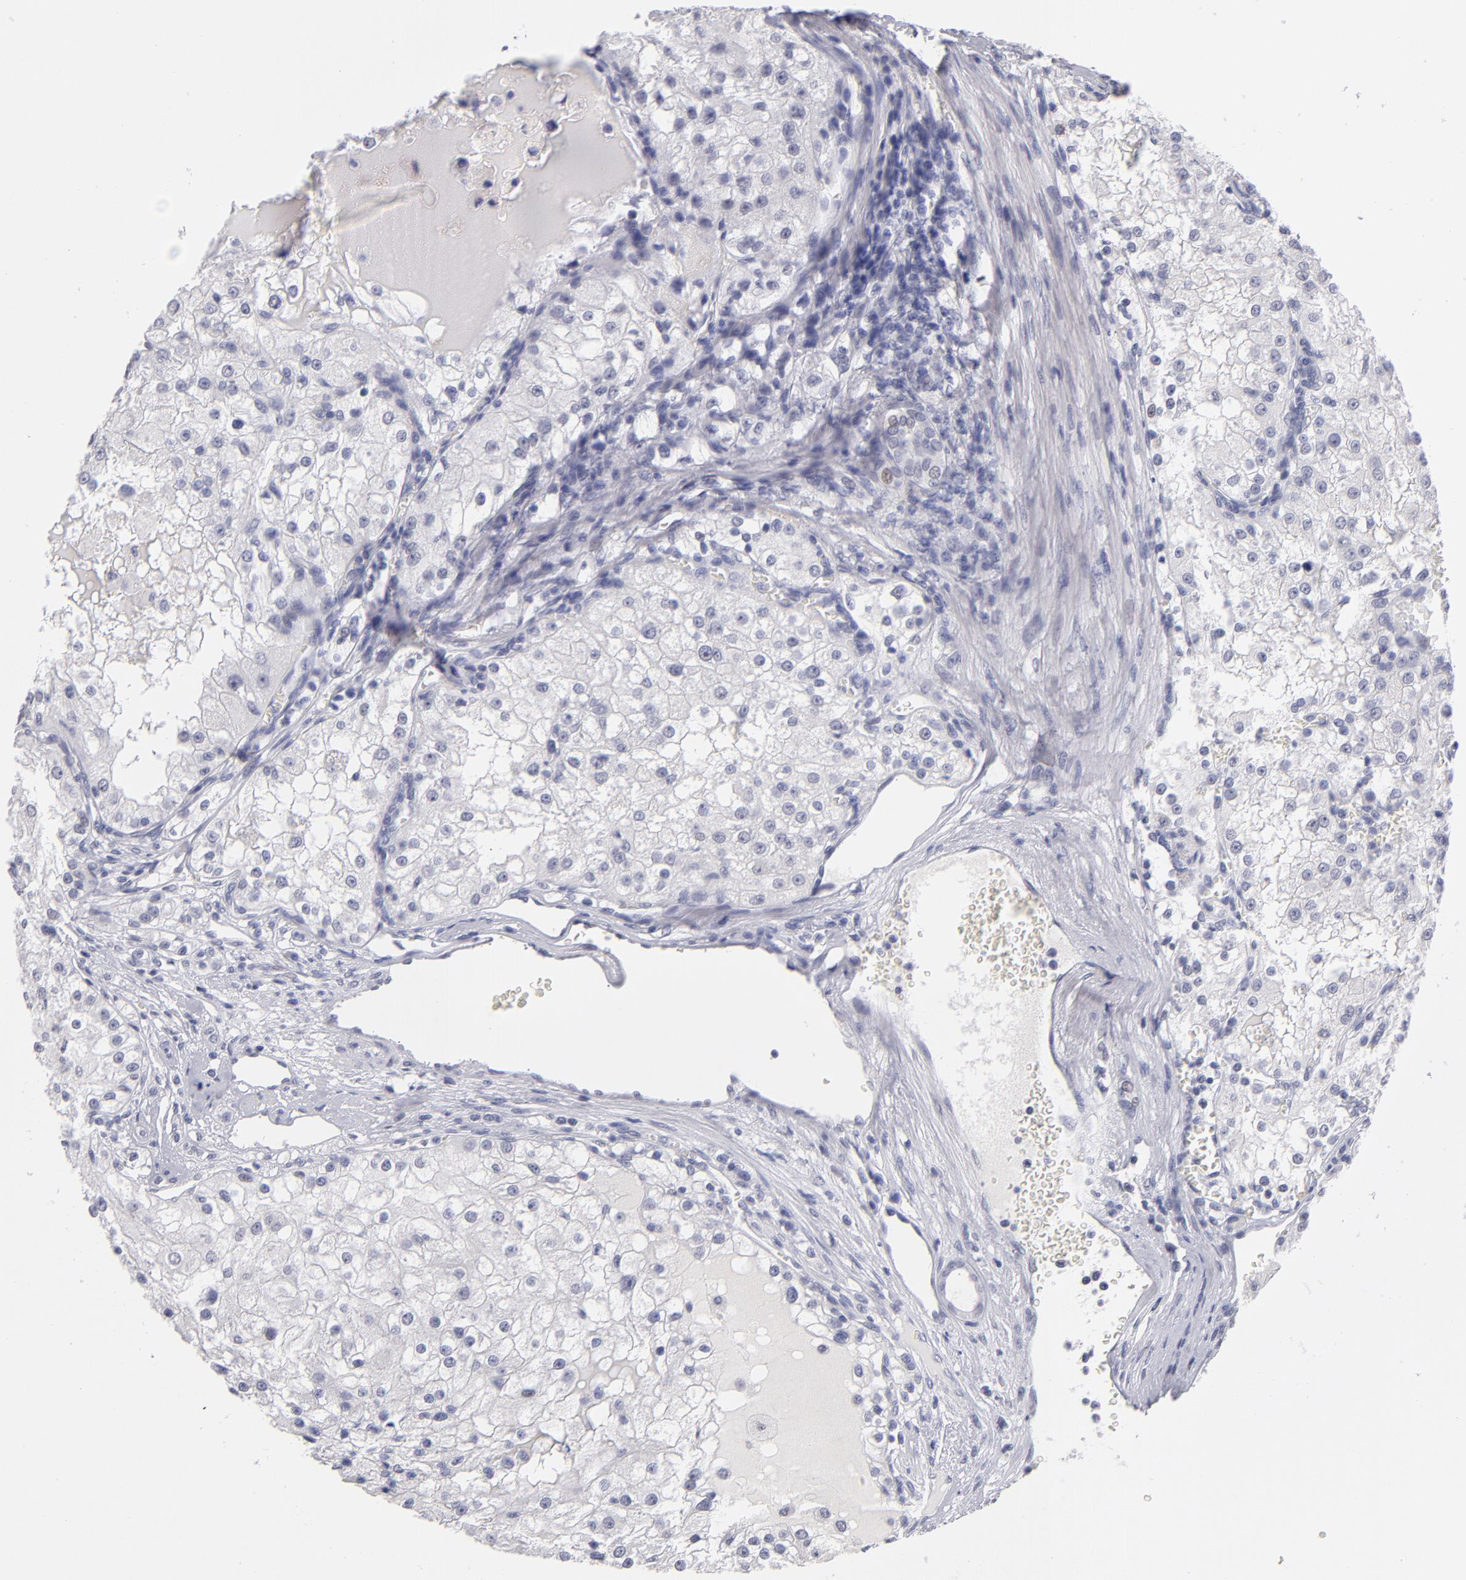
{"staining": {"intensity": "negative", "quantity": "none", "location": "none"}, "tissue": "renal cancer", "cell_type": "Tumor cells", "image_type": "cancer", "snomed": [{"axis": "morphology", "description": "Adenocarcinoma, NOS"}, {"axis": "topography", "description": "Kidney"}], "caption": "An immunohistochemistry (IHC) image of renal cancer (adenocarcinoma) is shown. There is no staining in tumor cells of renal cancer (adenocarcinoma). (DAB (3,3'-diaminobenzidine) IHC visualized using brightfield microscopy, high magnification).", "gene": "TEX11", "patient": {"sex": "female", "age": 74}}